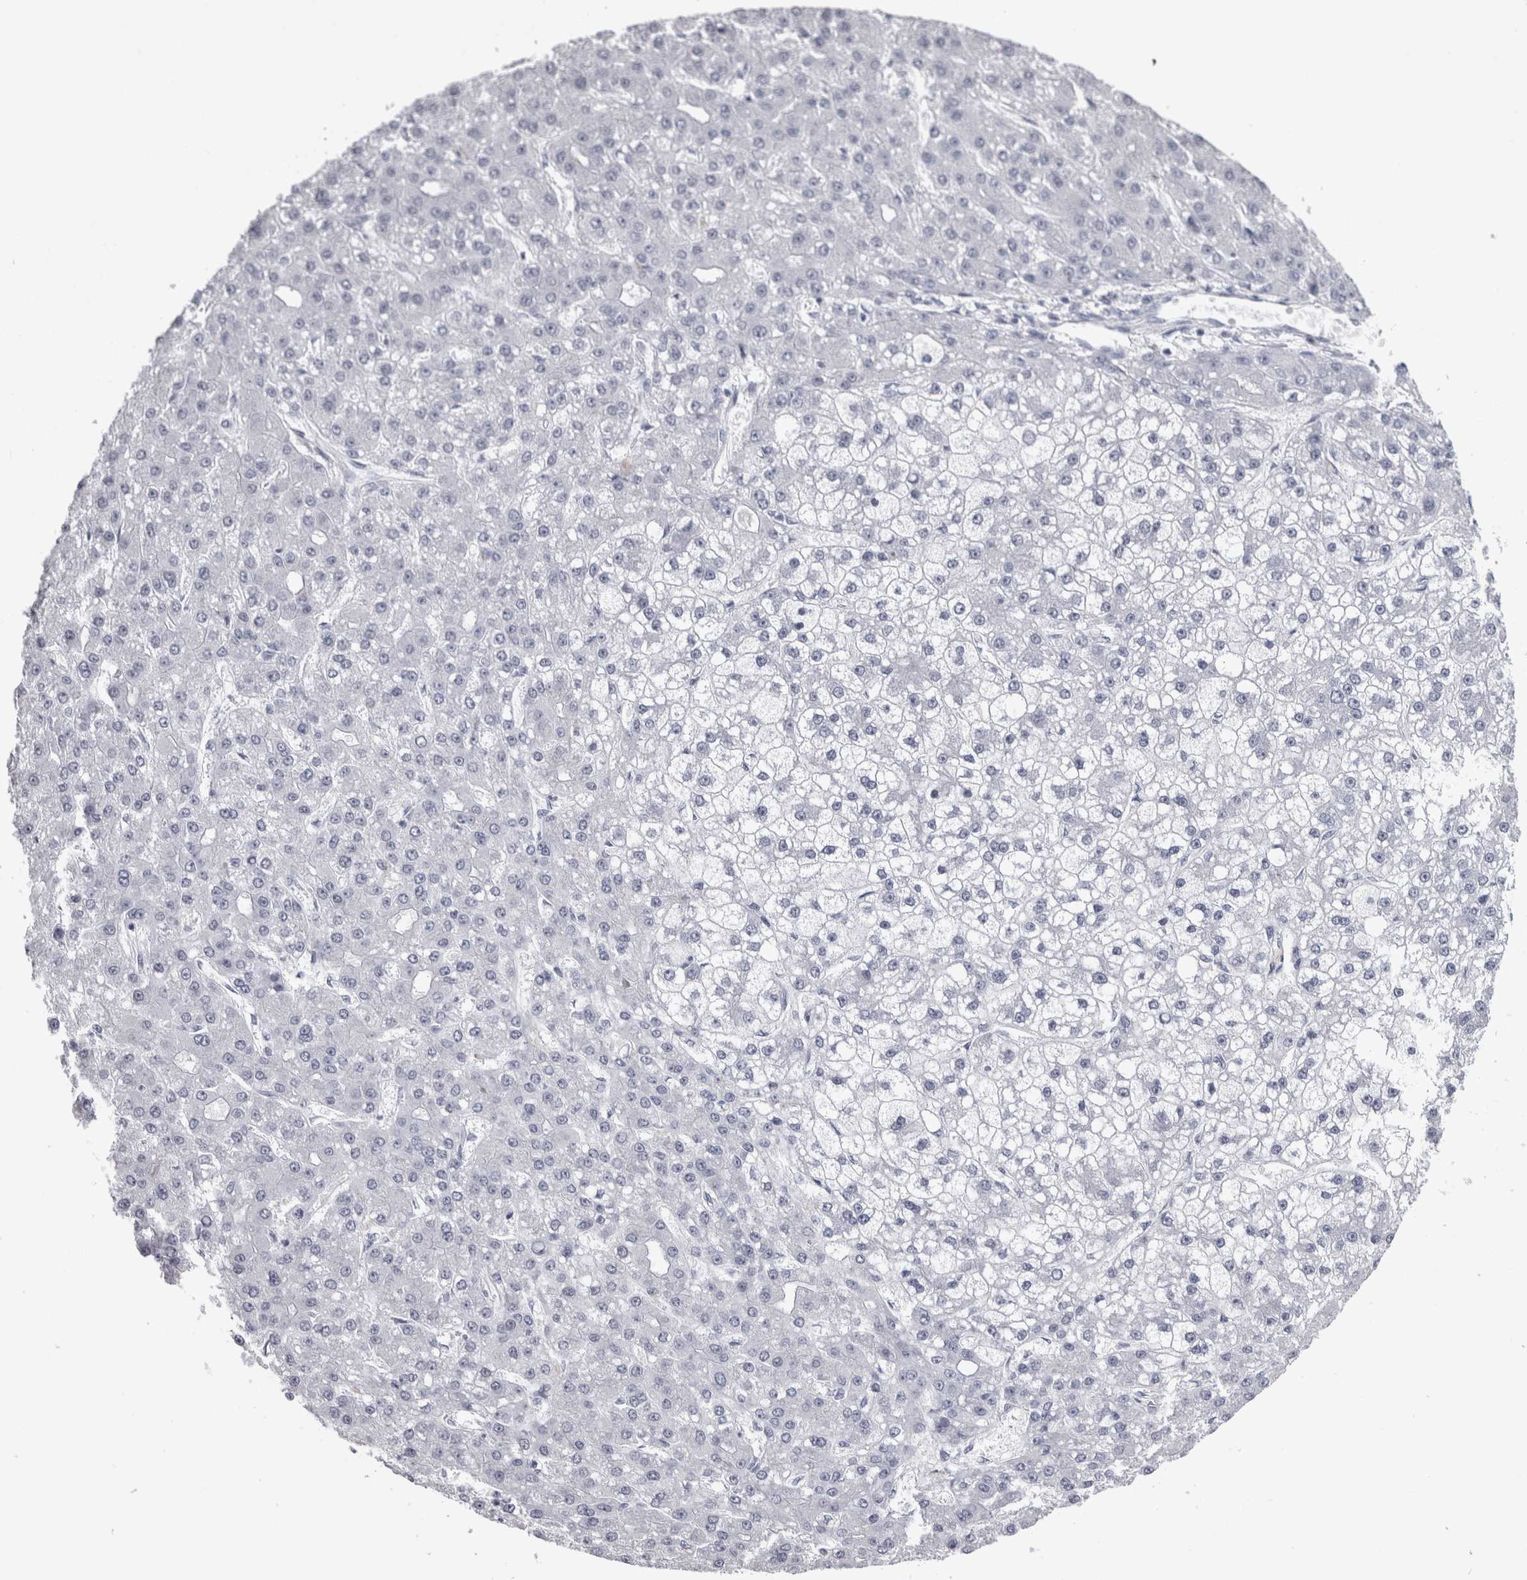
{"staining": {"intensity": "negative", "quantity": "none", "location": "none"}, "tissue": "liver cancer", "cell_type": "Tumor cells", "image_type": "cancer", "snomed": [{"axis": "morphology", "description": "Carcinoma, Hepatocellular, NOS"}, {"axis": "topography", "description": "Liver"}], "caption": "The IHC histopathology image has no significant staining in tumor cells of liver hepatocellular carcinoma tissue.", "gene": "ACOT7", "patient": {"sex": "male", "age": 67}}